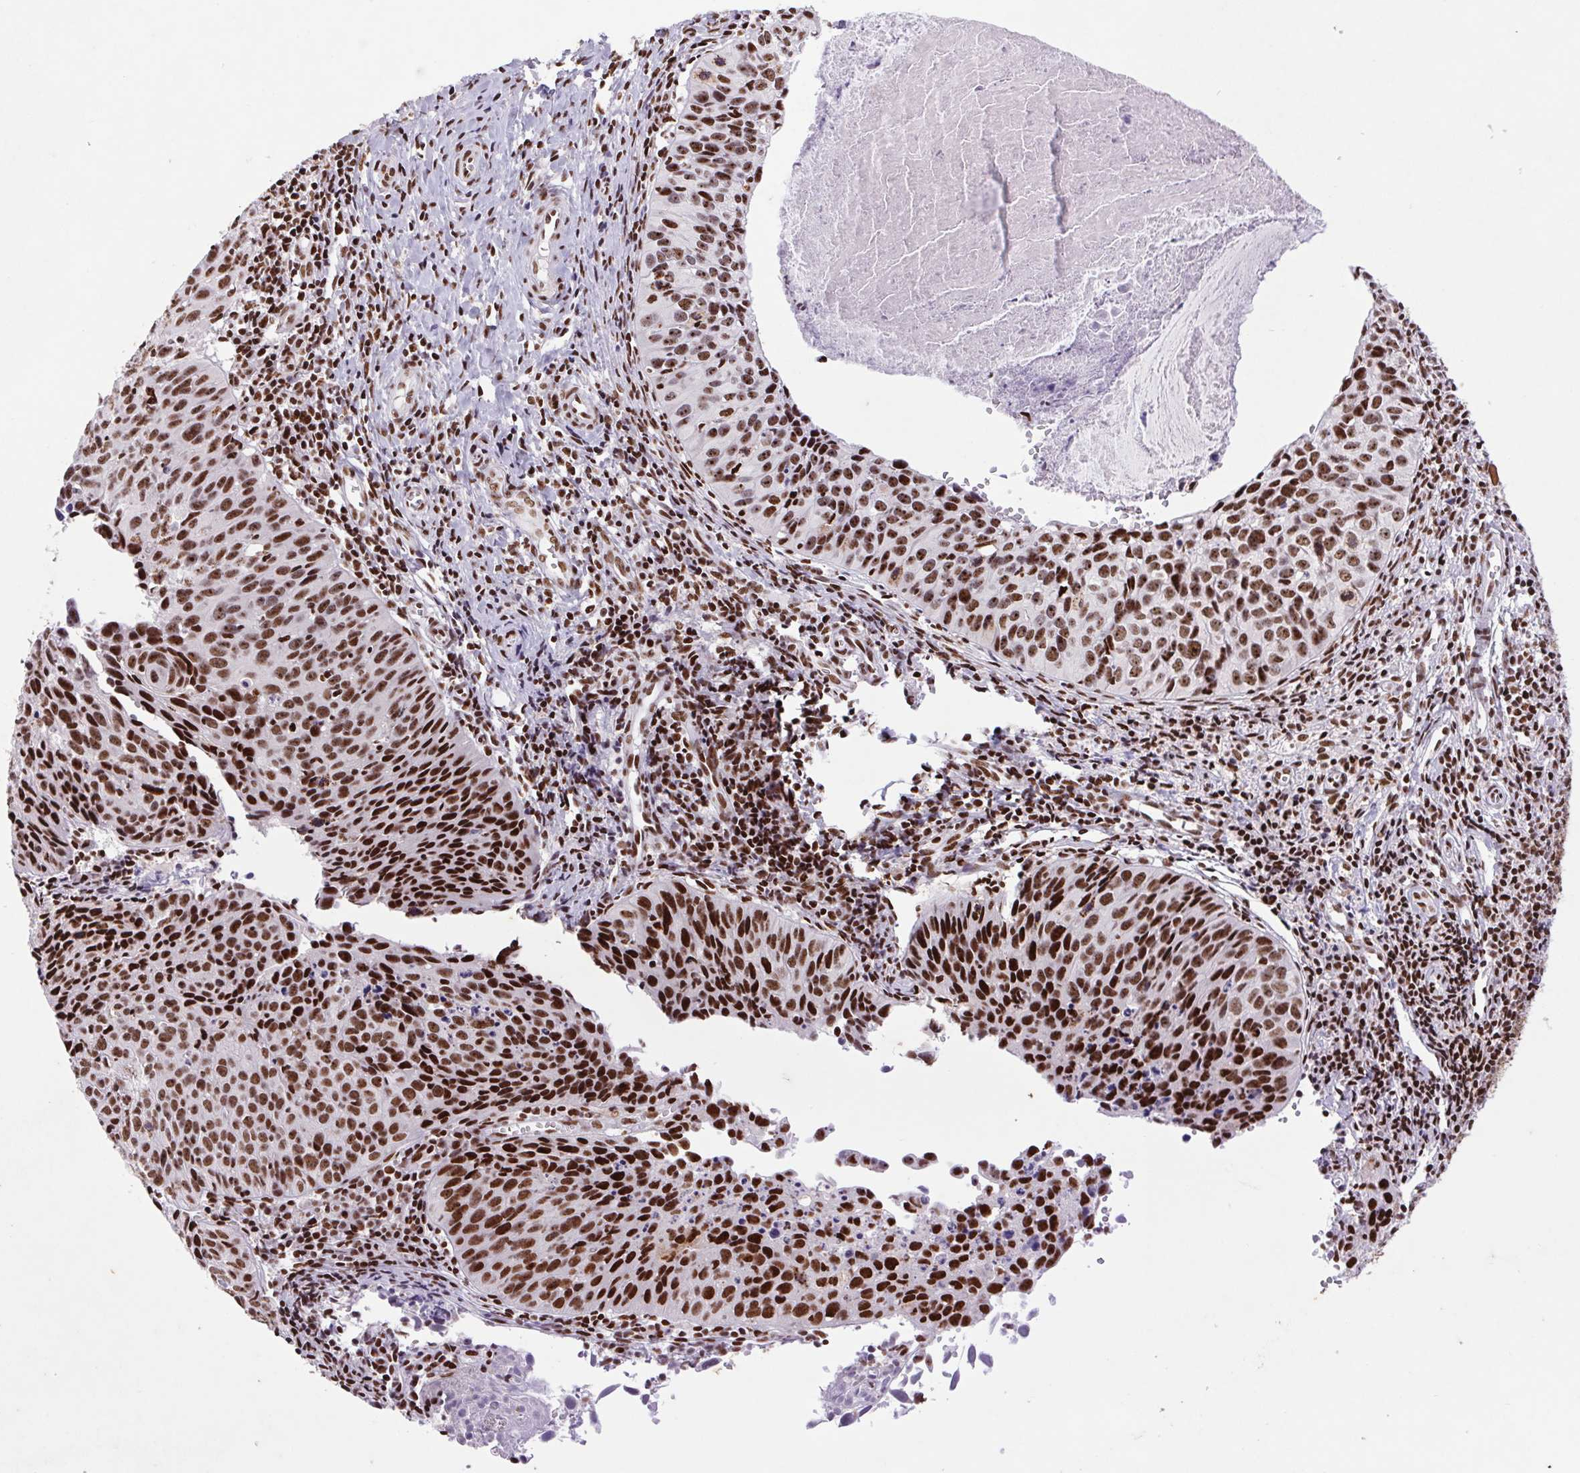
{"staining": {"intensity": "strong", "quantity": ">75%", "location": "nuclear"}, "tissue": "cervical cancer", "cell_type": "Tumor cells", "image_type": "cancer", "snomed": [{"axis": "morphology", "description": "Squamous cell carcinoma, NOS"}, {"axis": "topography", "description": "Cervix"}], "caption": "Cervical cancer stained with immunohistochemistry (IHC) reveals strong nuclear positivity in approximately >75% of tumor cells. Nuclei are stained in blue.", "gene": "LDLRAD4", "patient": {"sex": "female", "age": 31}}